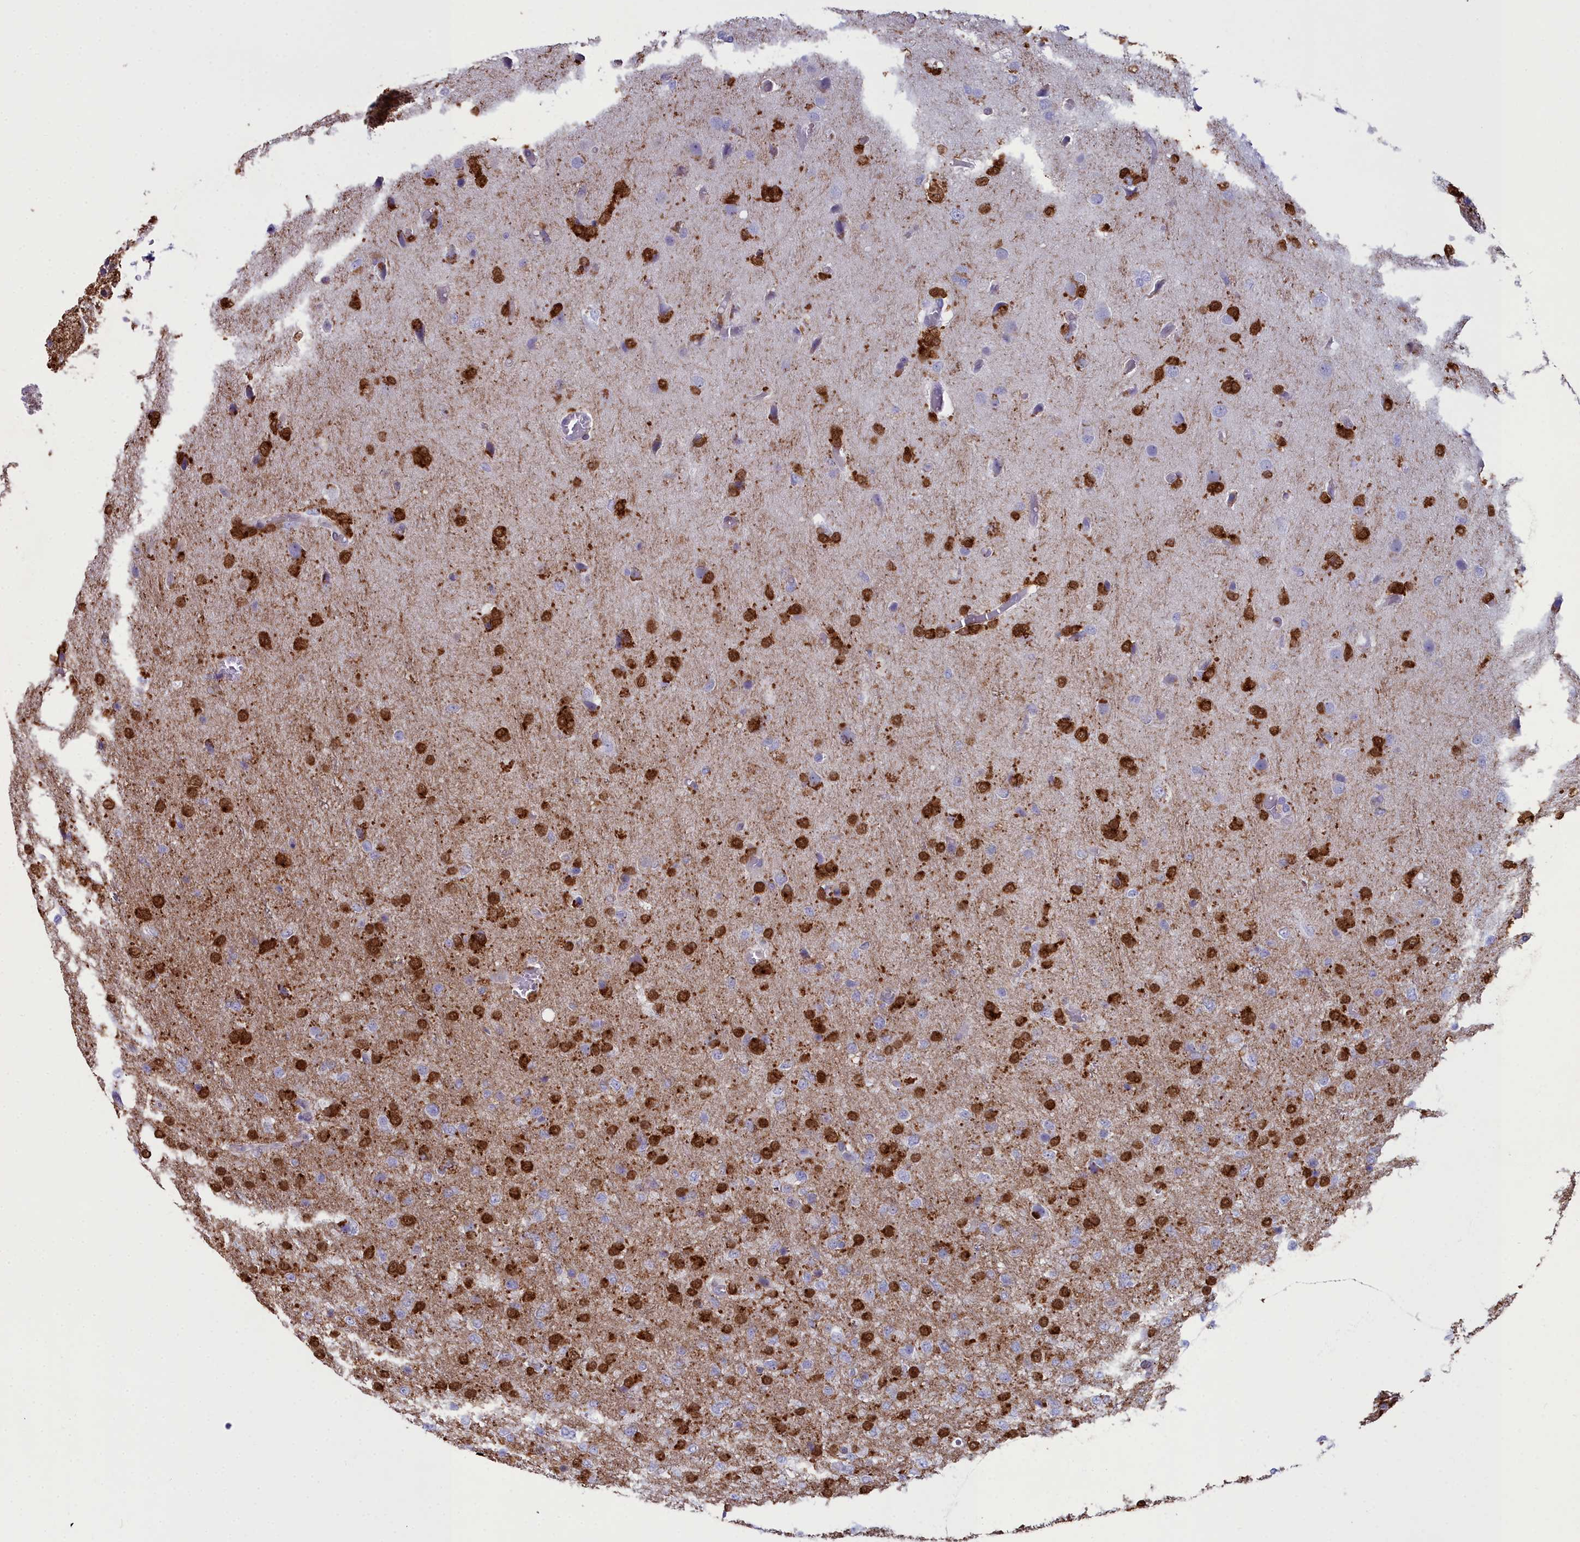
{"staining": {"intensity": "strong", "quantity": "25%-75%", "location": "nuclear"}, "tissue": "glioma", "cell_type": "Tumor cells", "image_type": "cancer", "snomed": [{"axis": "morphology", "description": "Glioma, malignant, High grade"}, {"axis": "topography", "description": "Brain"}], "caption": "Glioma tissue exhibits strong nuclear positivity in approximately 25%-75% of tumor cells, visualized by immunohistochemistry. The protein is stained brown, and the nuclei are stained in blue (DAB (3,3'-diaminobenzidine) IHC with brightfield microscopy, high magnification).", "gene": "PPP1R14A", "patient": {"sex": "female", "age": 74}}